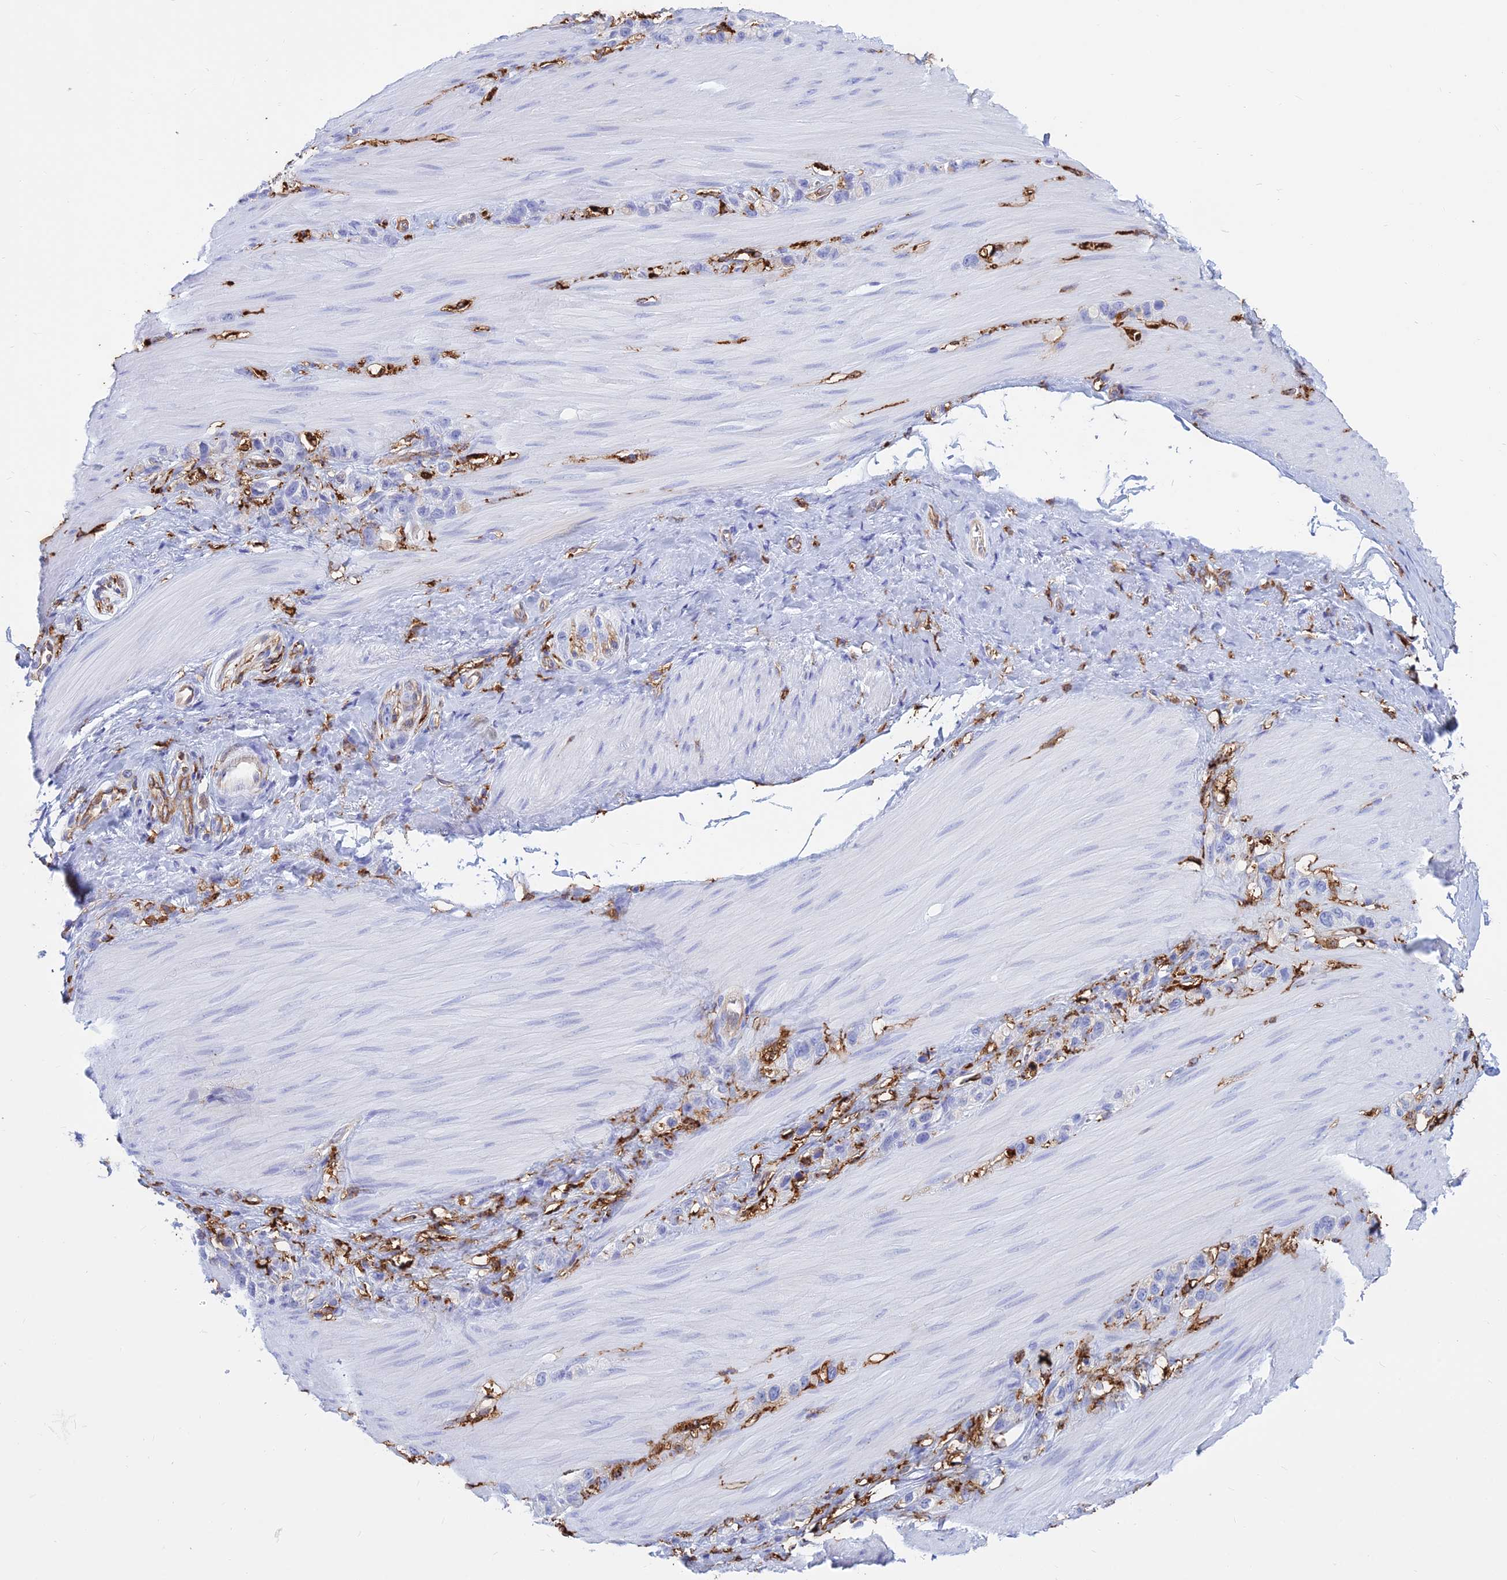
{"staining": {"intensity": "negative", "quantity": "none", "location": "none"}, "tissue": "stomach cancer", "cell_type": "Tumor cells", "image_type": "cancer", "snomed": [{"axis": "morphology", "description": "Adenocarcinoma, NOS"}, {"axis": "topography", "description": "Stomach"}], "caption": "The photomicrograph exhibits no staining of tumor cells in stomach adenocarcinoma.", "gene": "HLA-DRB1", "patient": {"sex": "female", "age": 65}}